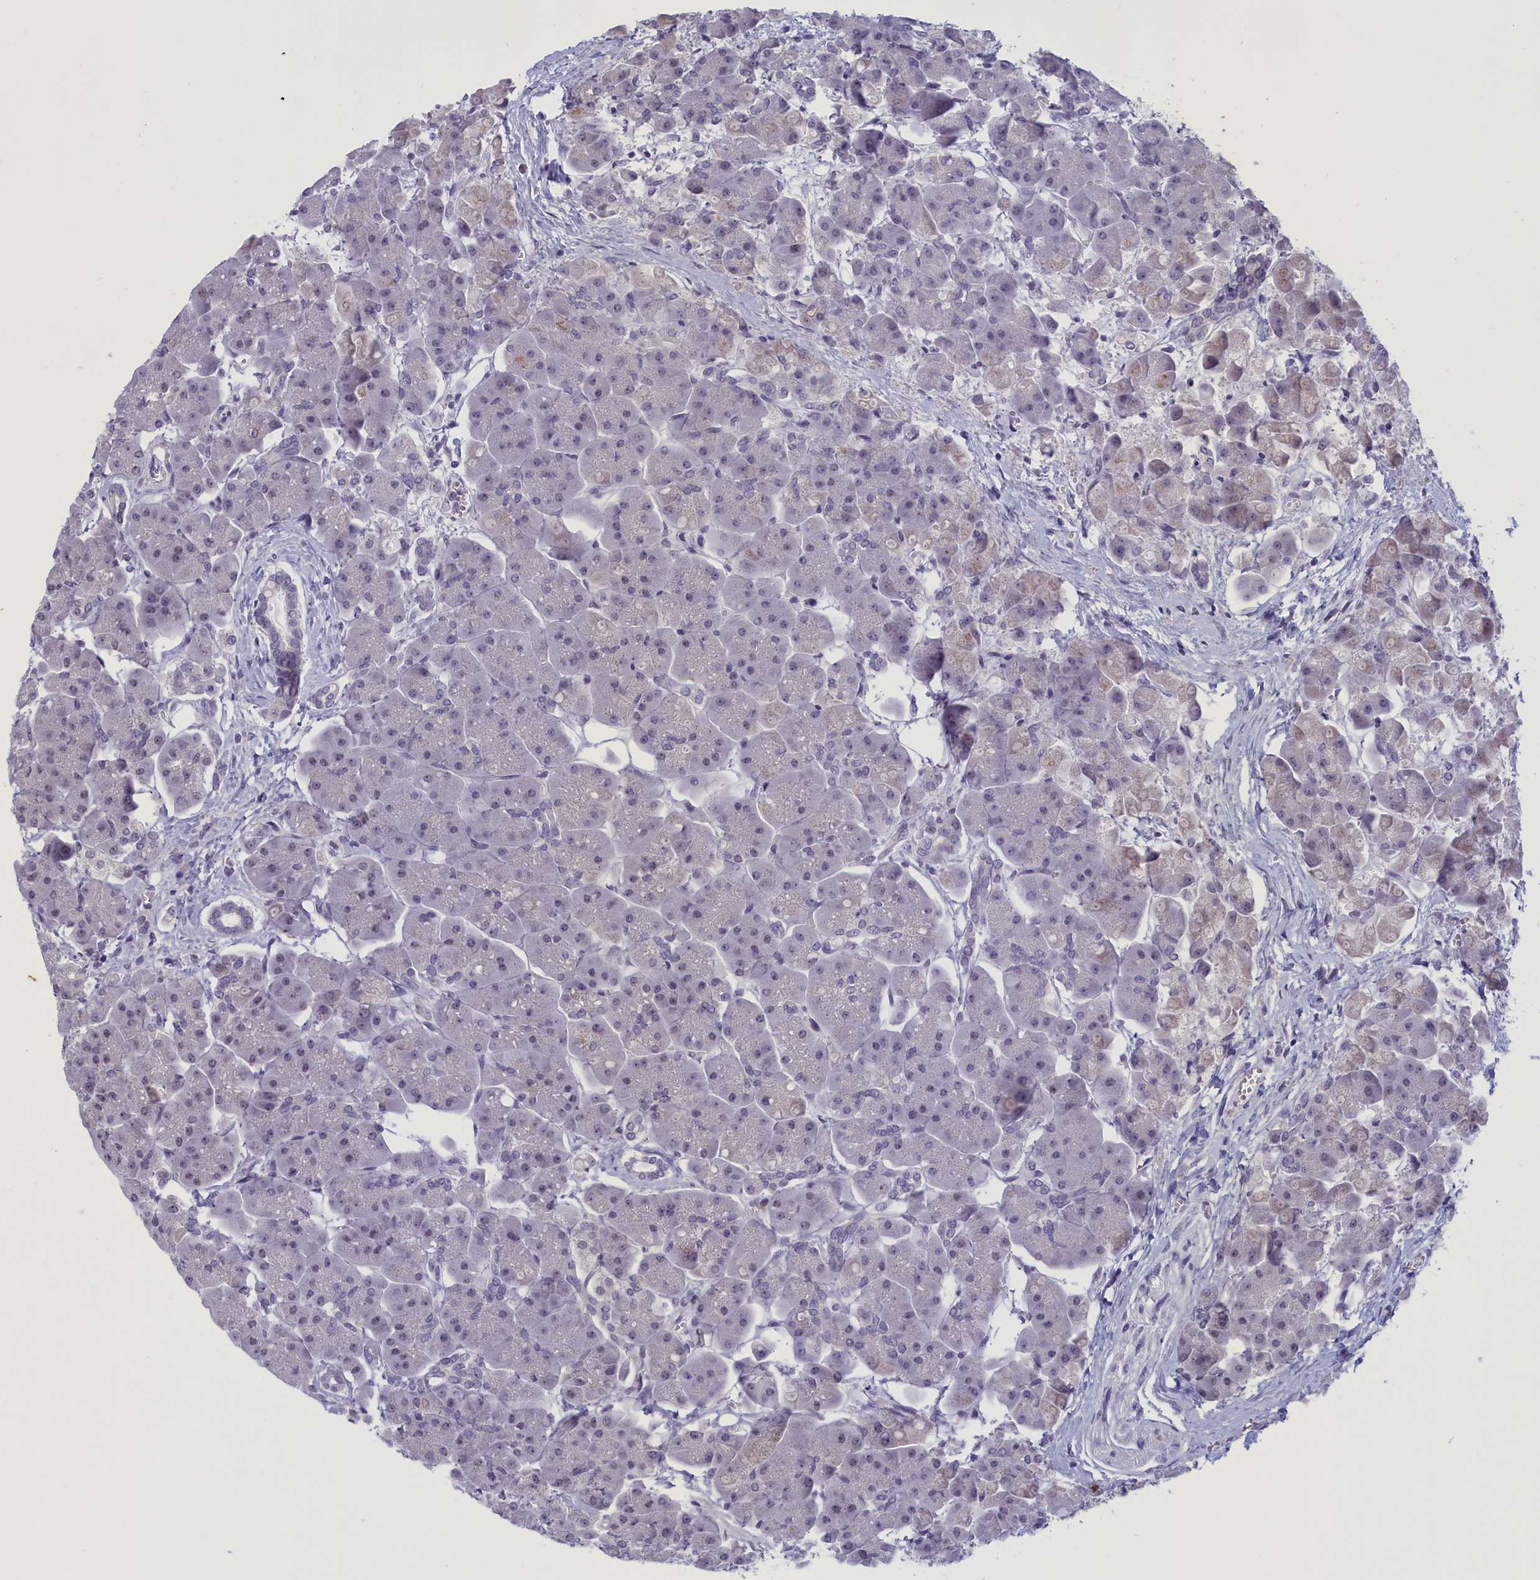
{"staining": {"intensity": "weak", "quantity": "<25%", "location": "nuclear"}, "tissue": "pancreas", "cell_type": "Exocrine glandular cells", "image_type": "normal", "snomed": [{"axis": "morphology", "description": "Normal tissue, NOS"}, {"axis": "topography", "description": "Pancreas"}], "caption": "IHC of unremarkable pancreas exhibits no staining in exocrine glandular cells. (Immunohistochemistry (ihc), brightfield microscopy, high magnification).", "gene": "ELOA2", "patient": {"sex": "male", "age": 66}}